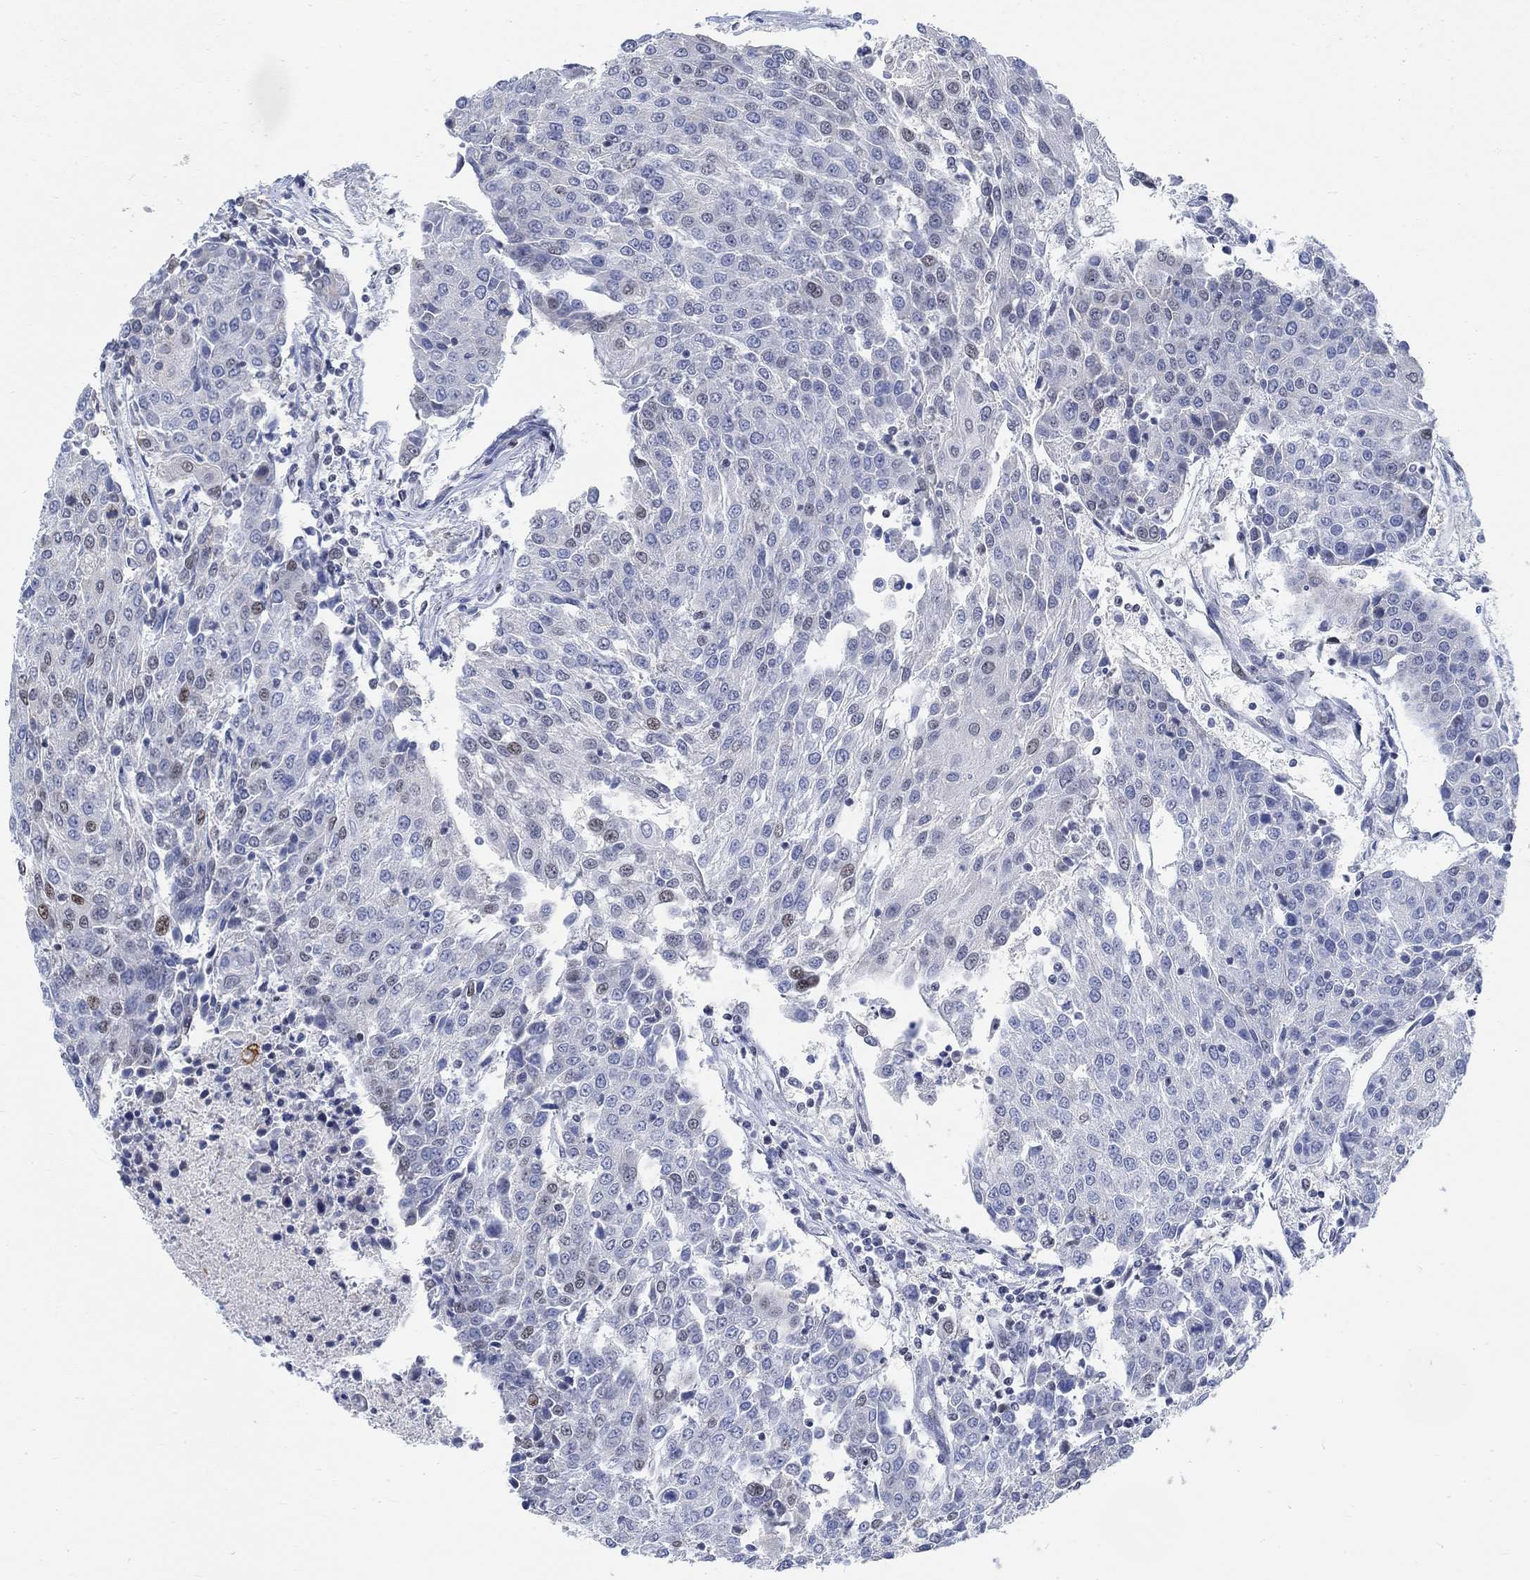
{"staining": {"intensity": "negative", "quantity": "none", "location": "none"}, "tissue": "urothelial cancer", "cell_type": "Tumor cells", "image_type": "cancer", "snomed": [{"axis": "morphology", "description": "Urothelial carcinoma, High grade"}, {"axis": "topography", "description": "Urinary bladder"}], "caption": "This is a photomicrograph of immunohistochemistry (IHC) staining of high-grade urothelial carcinoma, which shows no expression in tumor cells.", "gene": "KCNH8", "patient": {"sex": "female", "age": 85}}